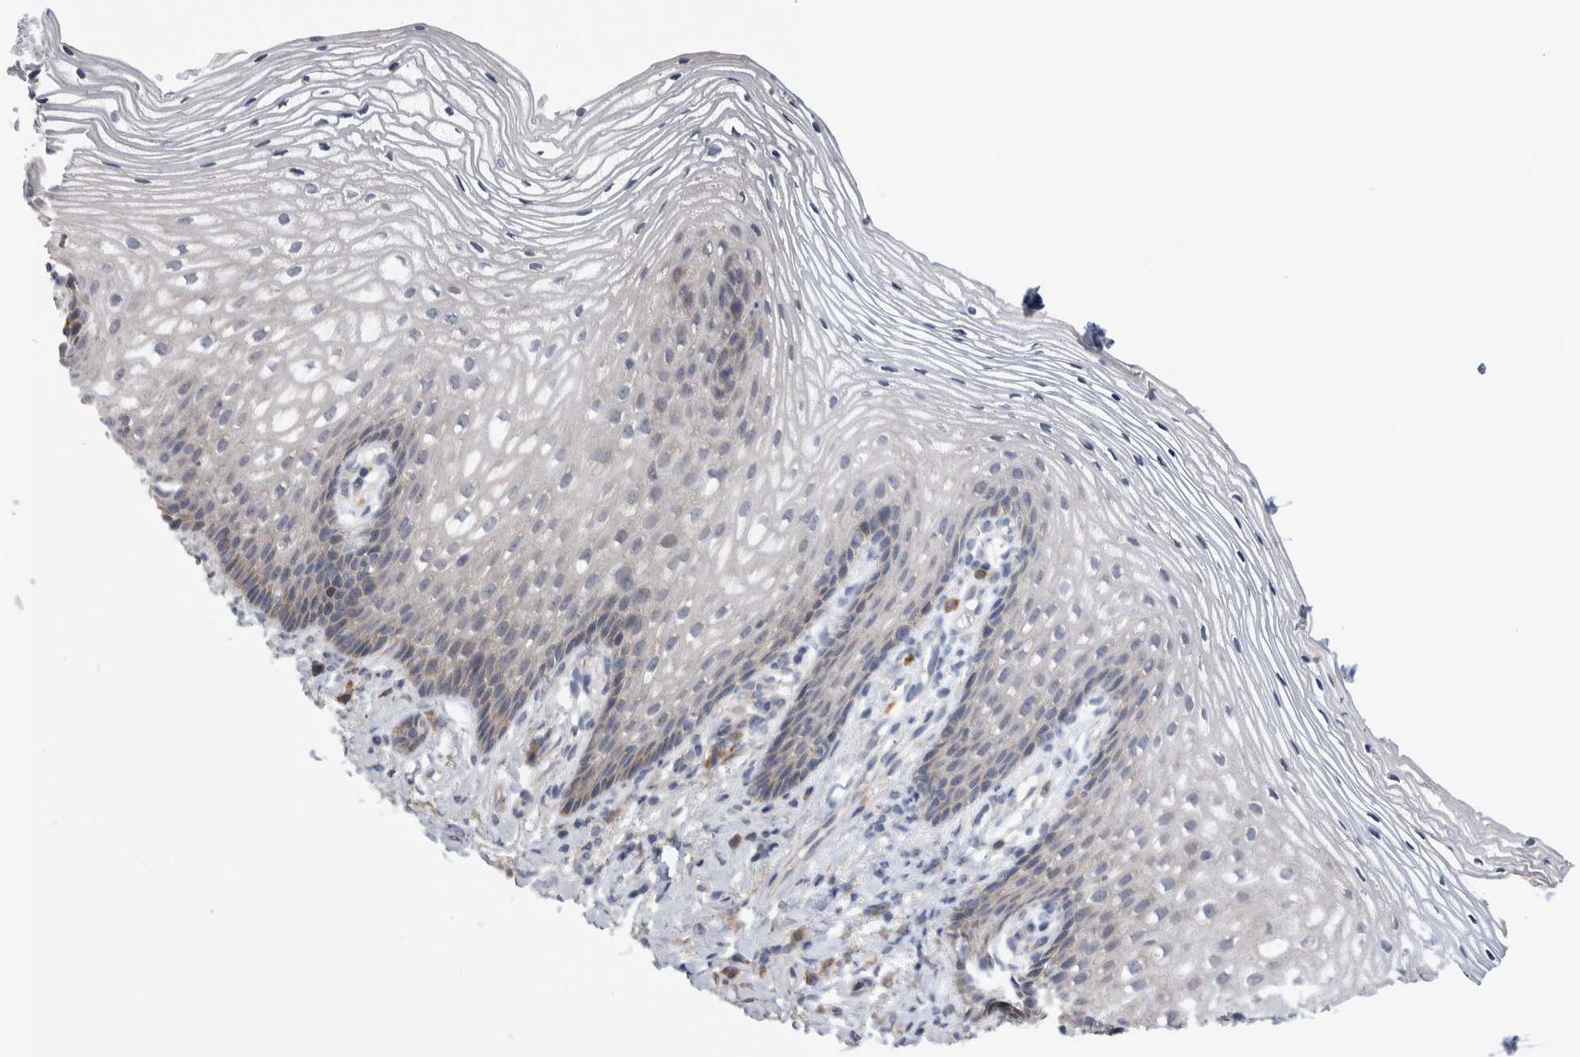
{"staining": {"intensity": "negative", "quantity": "none", "location": "none"}, "tissue": "vagina", "cell_type": "Squamous epithelial cells", "image_type": "normal", "snomed": [{"axis": "morphology", "description": "Normal tissue, NOS"}, {"axis": "topography", "description": "Vagina"}], "caption": "Vagina stained for a protein using immunohistochemistry (IHC) demonstrates no positivity squamous epithelial cells.", "gene": "IBTK", "patient": {"sex": "female", "age": 60}}